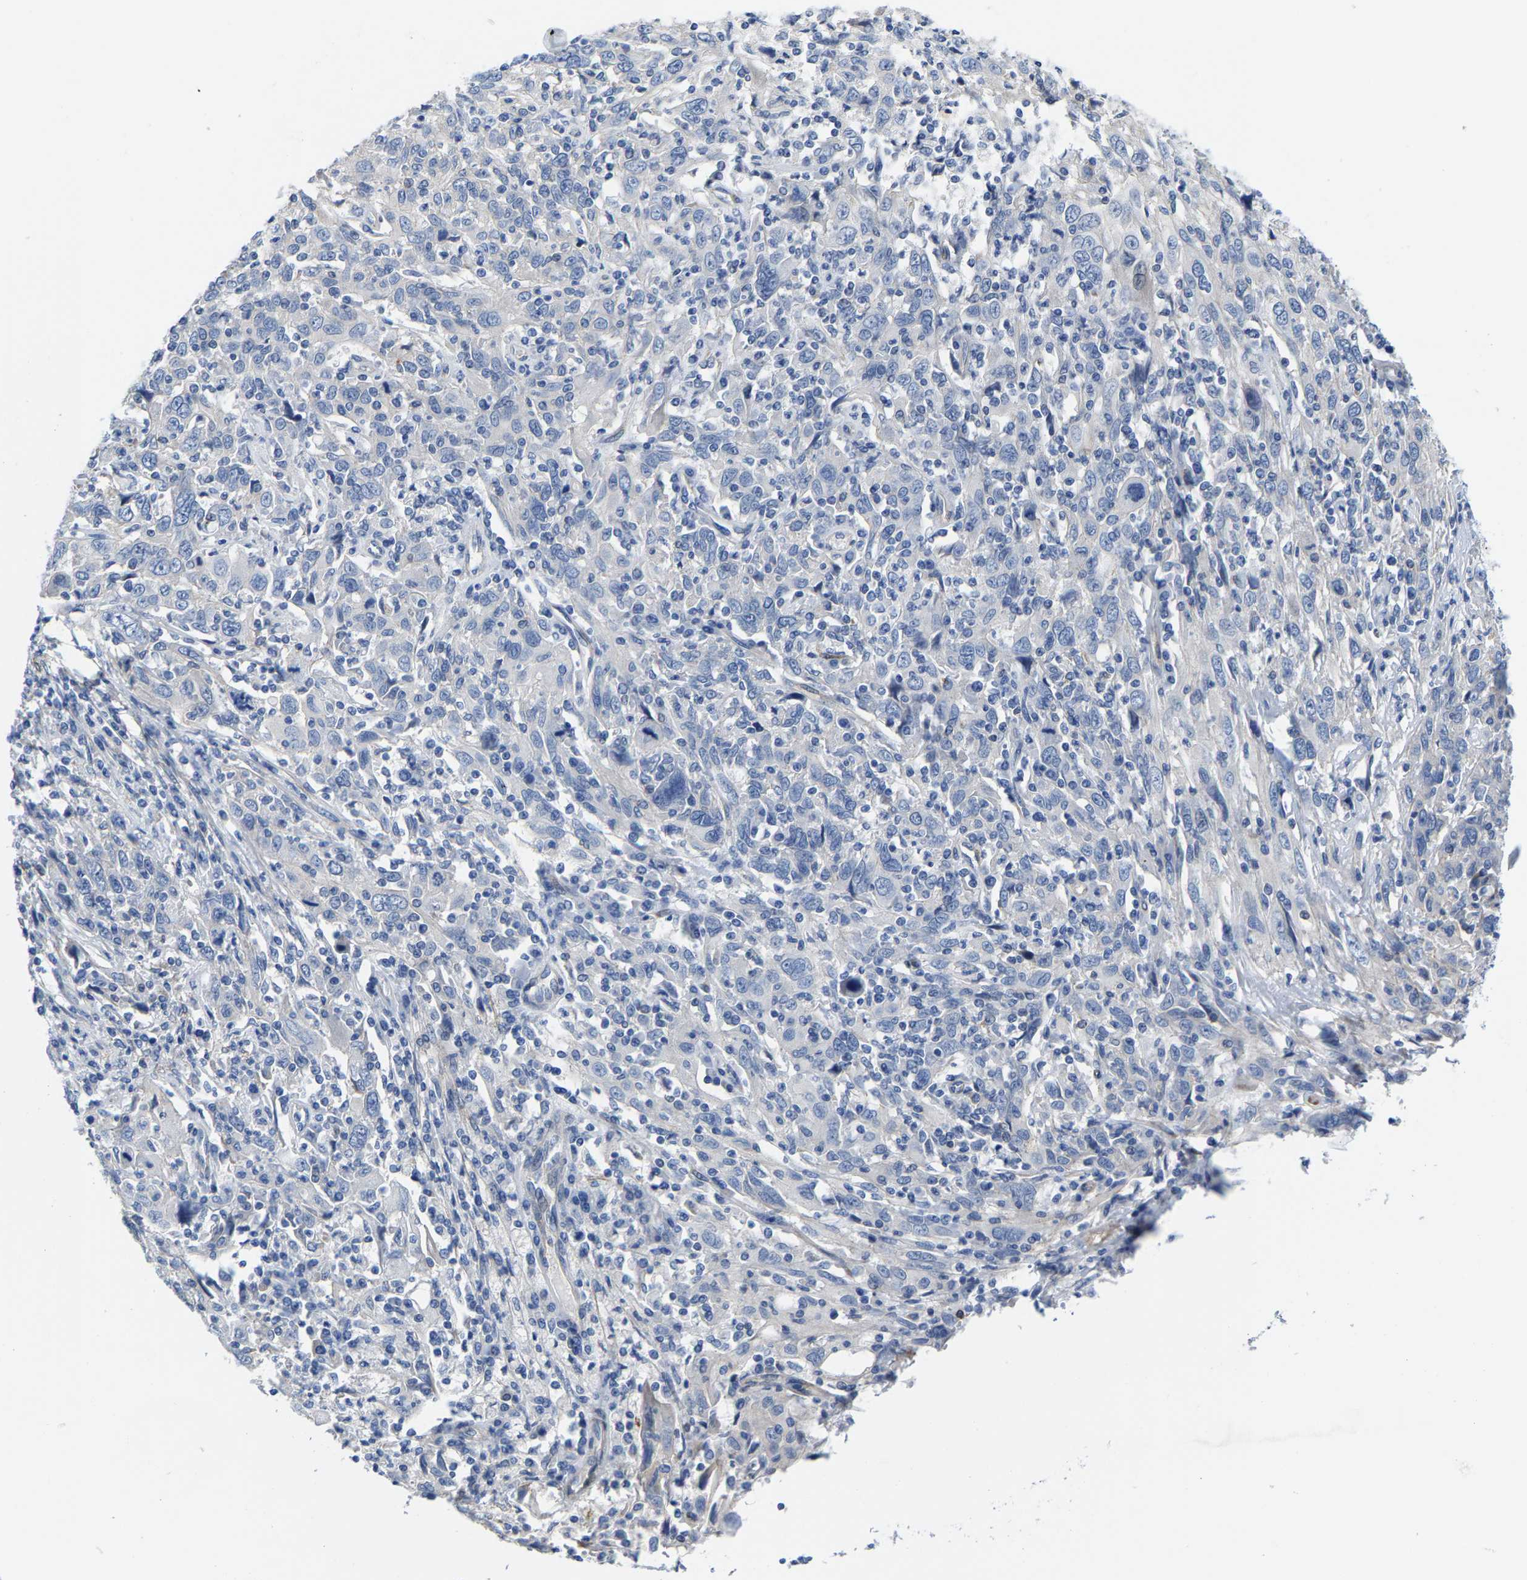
{"staining": {"intensity": "negative", "quantity": "none", "location": "none"}, "tissue": "cervical cancer", "cell_type": "Tumor cells", "image_type": "cancer", "snomed": [{"axis": "morphology", "description": "Squamous cell carcinoma, NOS"}, {"axis": "topography", "description": "Cervix"}], "caption": "Photomicrograph shows no protein positivity in tumor cells of cervical cancer (squamous cell carcinoma) tissue.", "gene": "DSCAM", "patient": {"sex": "female", "age": 46}}